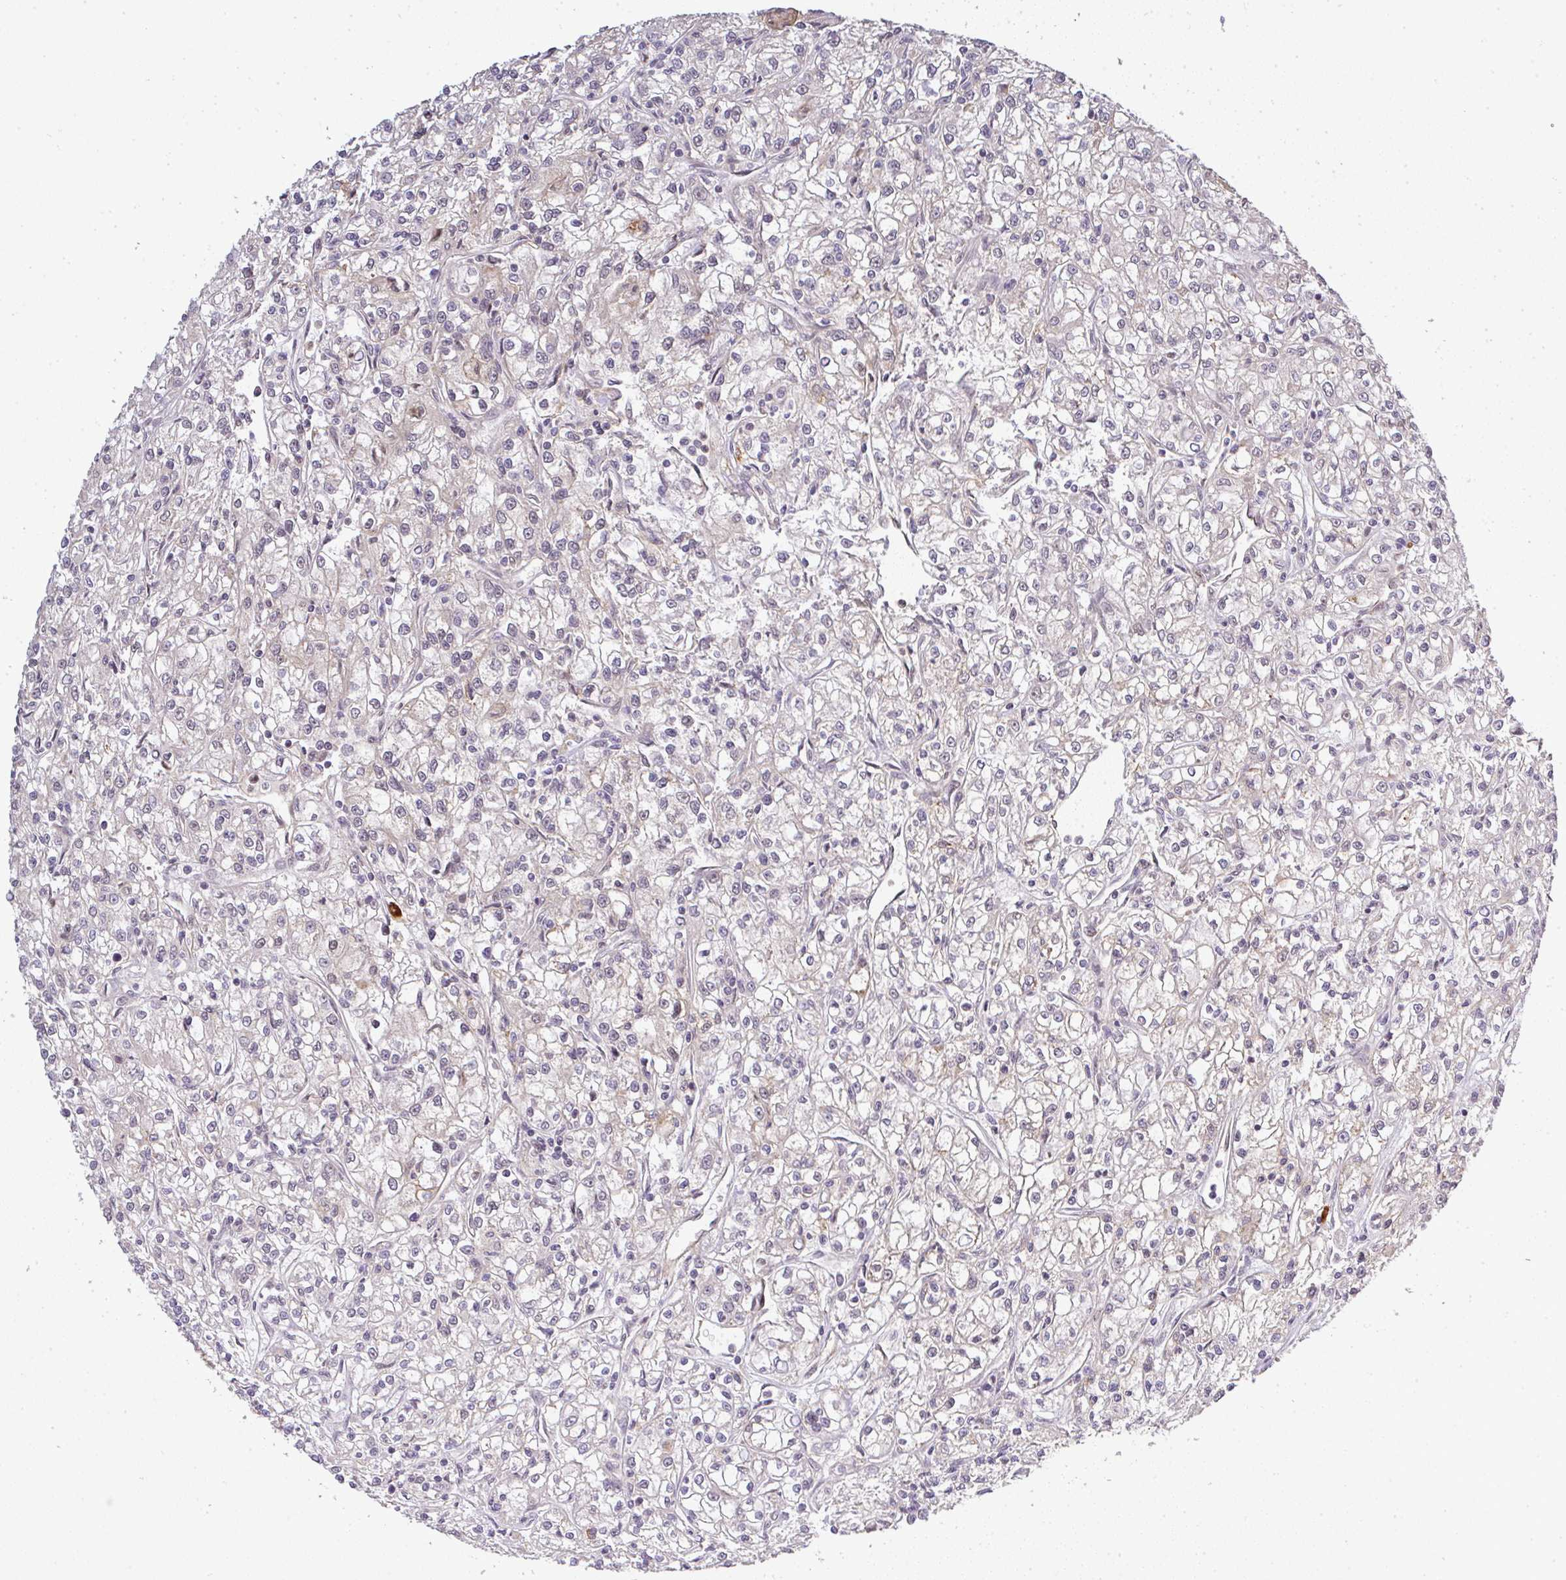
{"staining": {"intensity": "negative", "quantity": "none", "location": "none"}, "tissue": "renal cancer", "cell_type": "Tumor cells", "image_type": "cancer", "snomed": [{"axis": "morphology", "description": "Adenocarcinoma, NOS"}, {"axis": "topography", "description": "Kidney"}], "caption": "Immunohistochemistry photomicrograph of human renal adenocarcinoma stained for a protein (brown), which demonstrates no expression in tumor cells.", "gene": "FAM153A", "patient": {"sex": "female", "age": 59}}